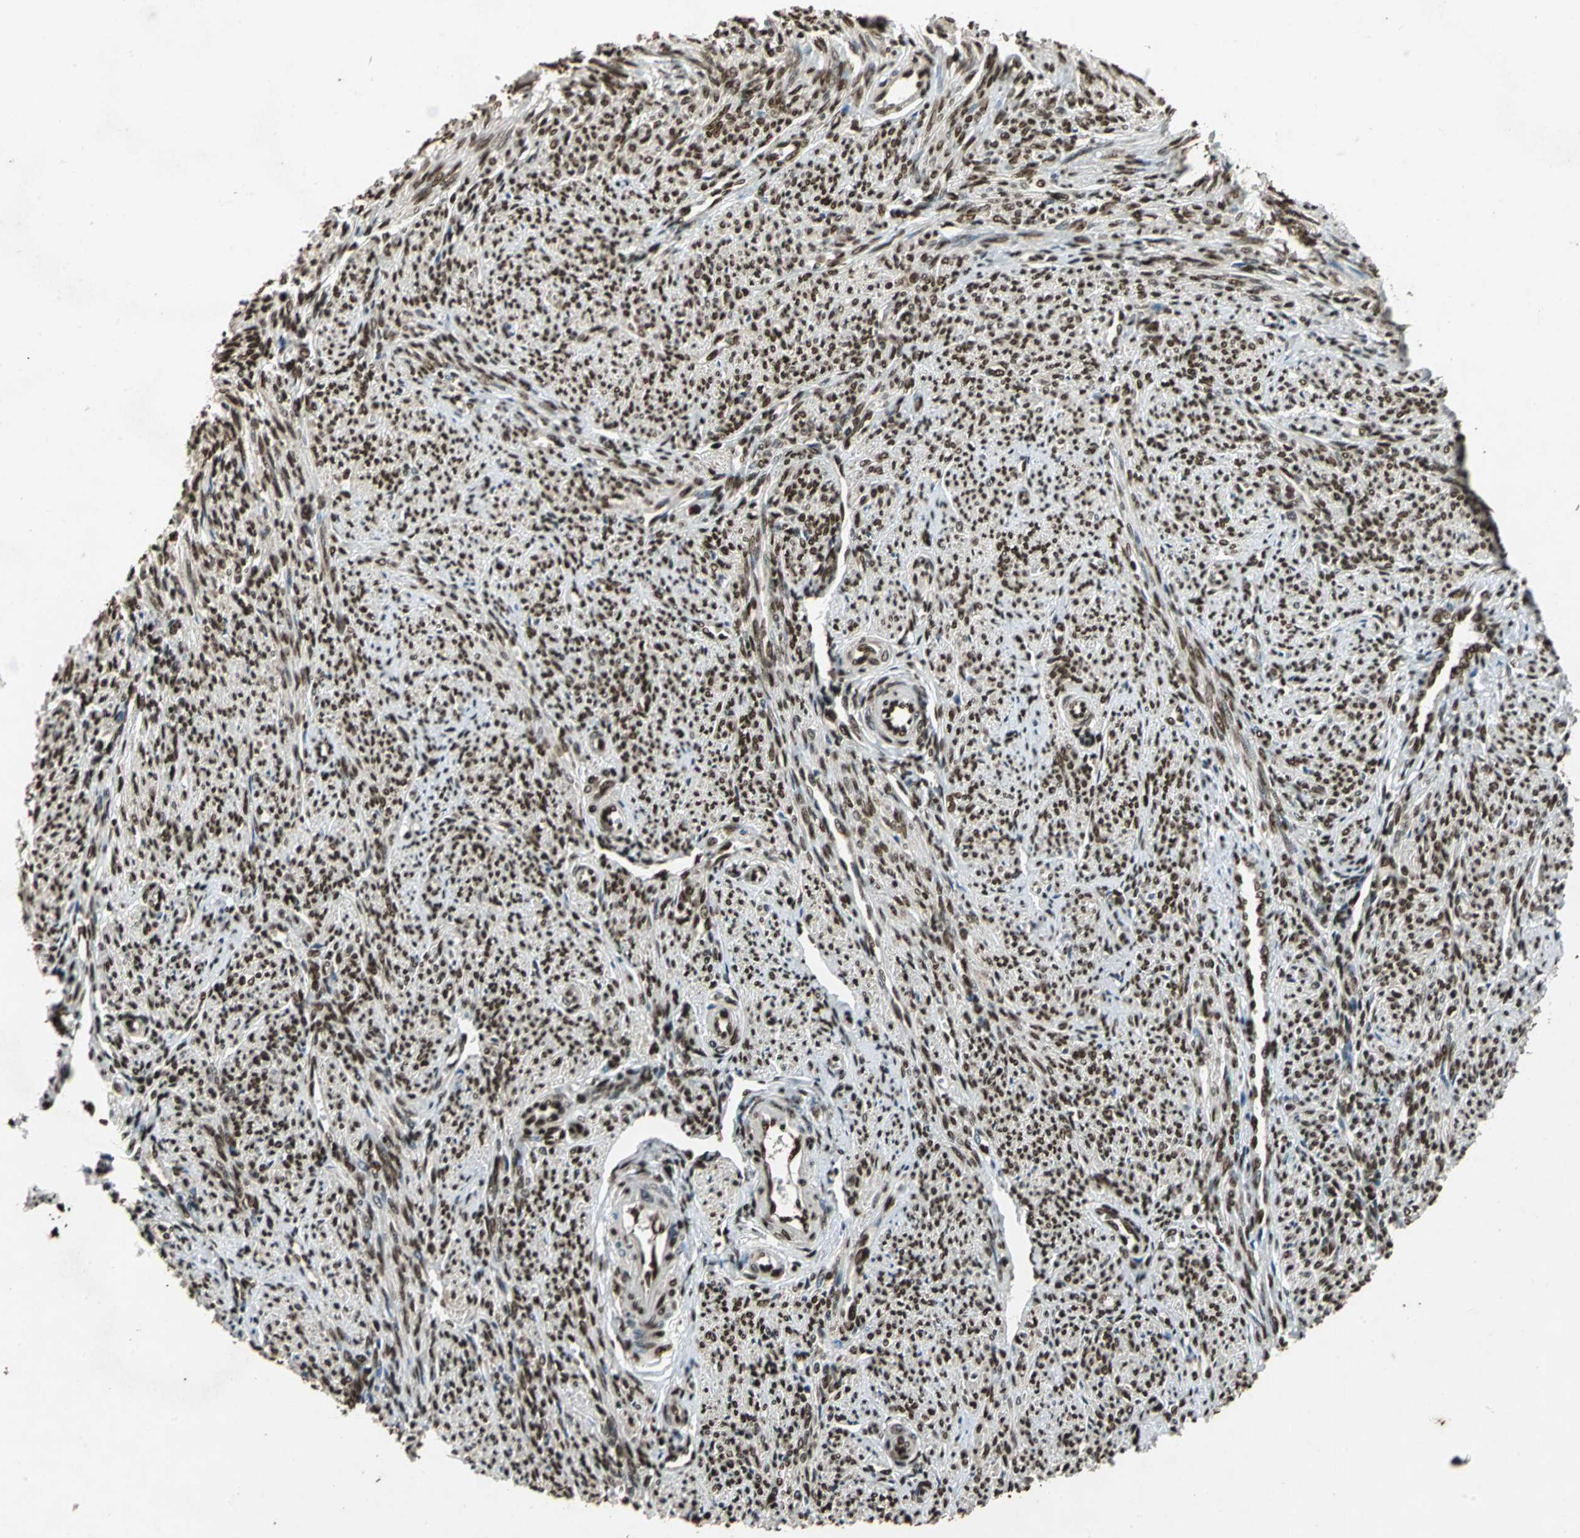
{"staining": {"intensity": "strong", "quantity": ">75%", "location": "nuclear"}, "tissue": "smooth muscle", "cell_type": "Smooth muscle cells", "image_type": "normal", "snomed": [{"axis": "morphology", "description": "Normal tissue, NOS"}, {"axis": "topography", "description": "Smooth muscle"}], "caption": "Smooth muscle stained with IHC shows strong nuclear positivity in about >75% of smooth muscle cells.", "gene": "MTA2", "patient": {"sex": "female", "age": 65}}